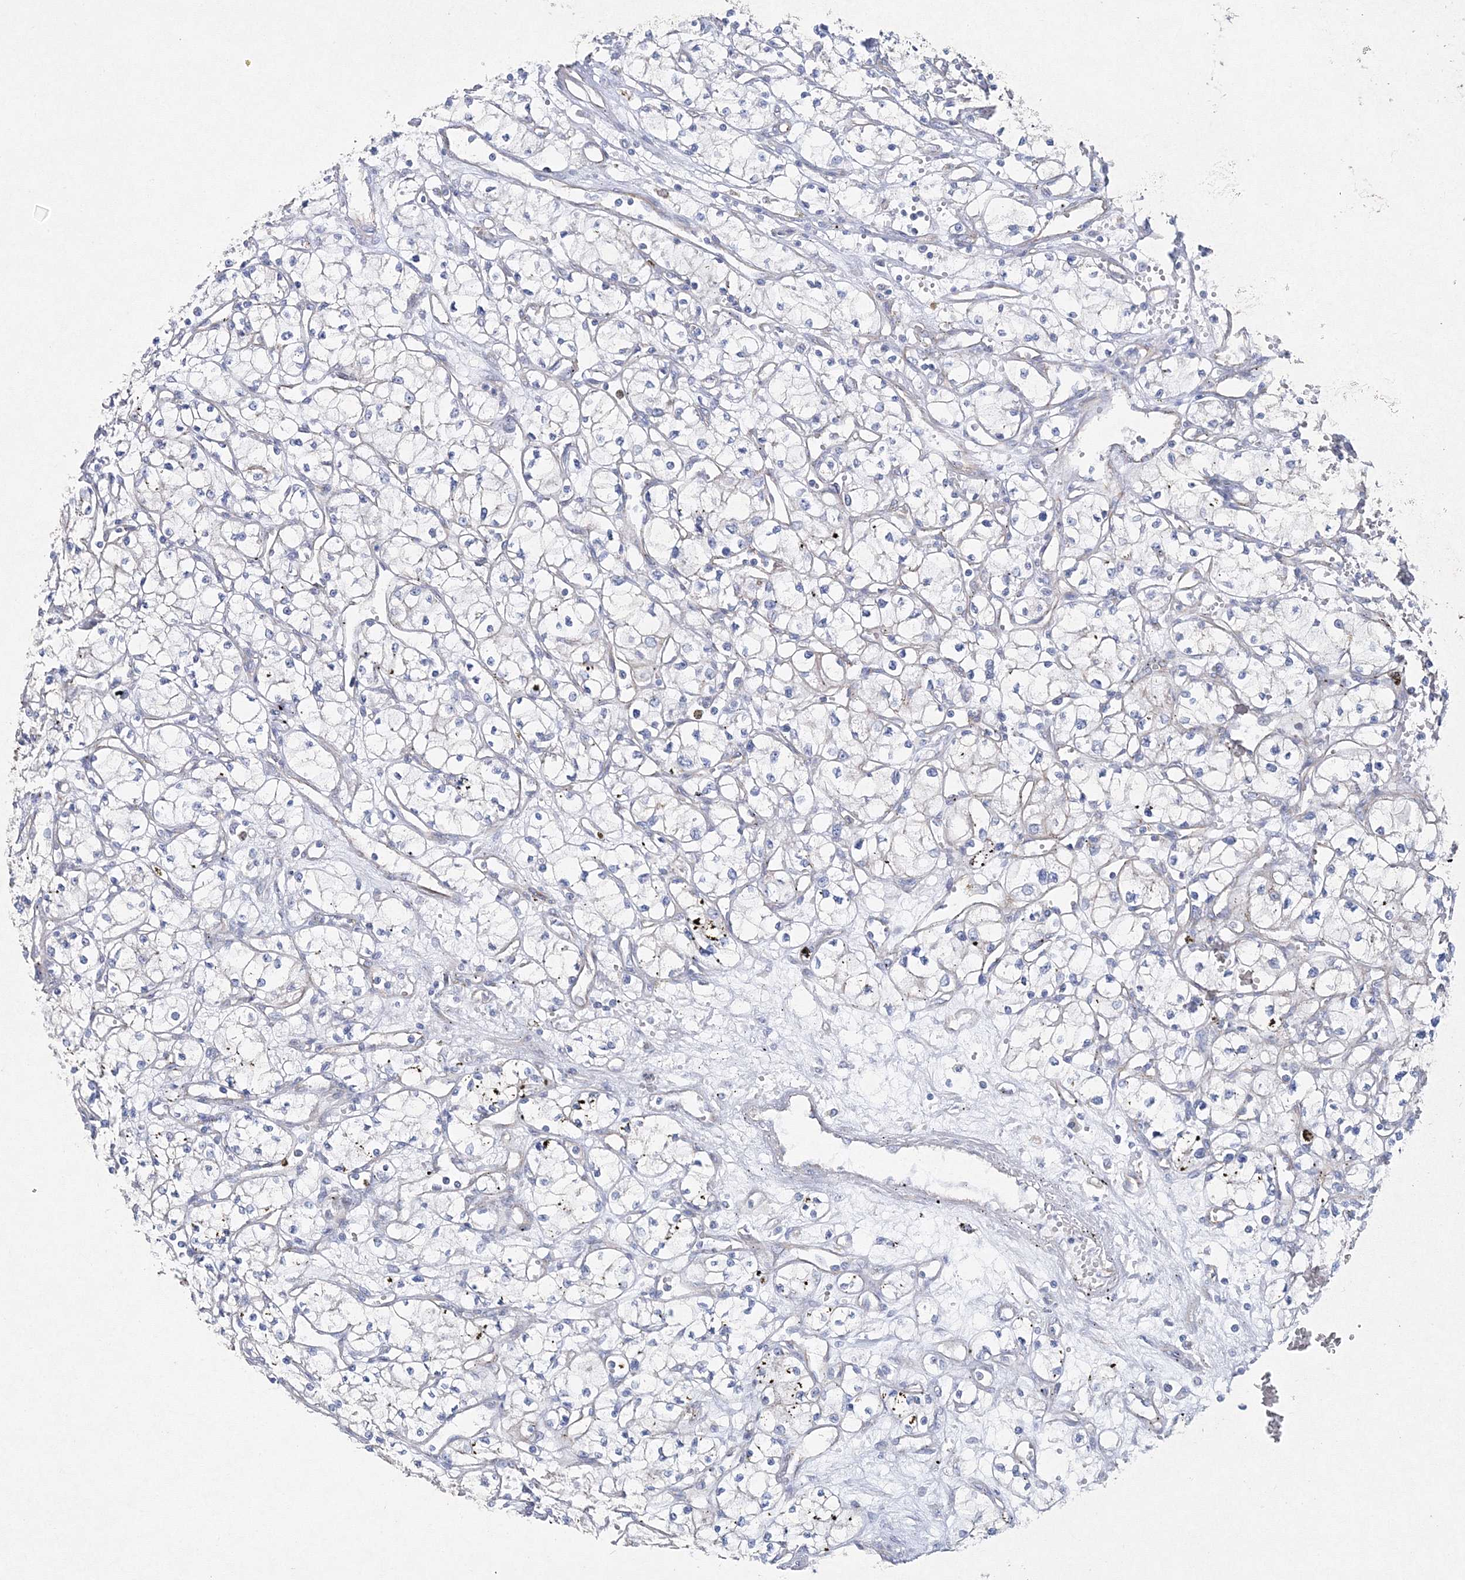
{"staining": {"intensity": "negative", "quantity": "none", "location": "none"}, "tissue": "renal cancer", "cell_type": "Tumor cells", "image_type": "cancer", "snomed": [{"axis": "morphology", "description": "Adenocarcinoma, NOS"}, {"axis": "topography", "description": "Kidney"}], "caption": "IHC image of adenocarcinoma (renal) stained for a protein (brown), which displays no positivity in tumor cells.", "gene": "NAA40", "patient": {"sex": "male", "age": 59}}